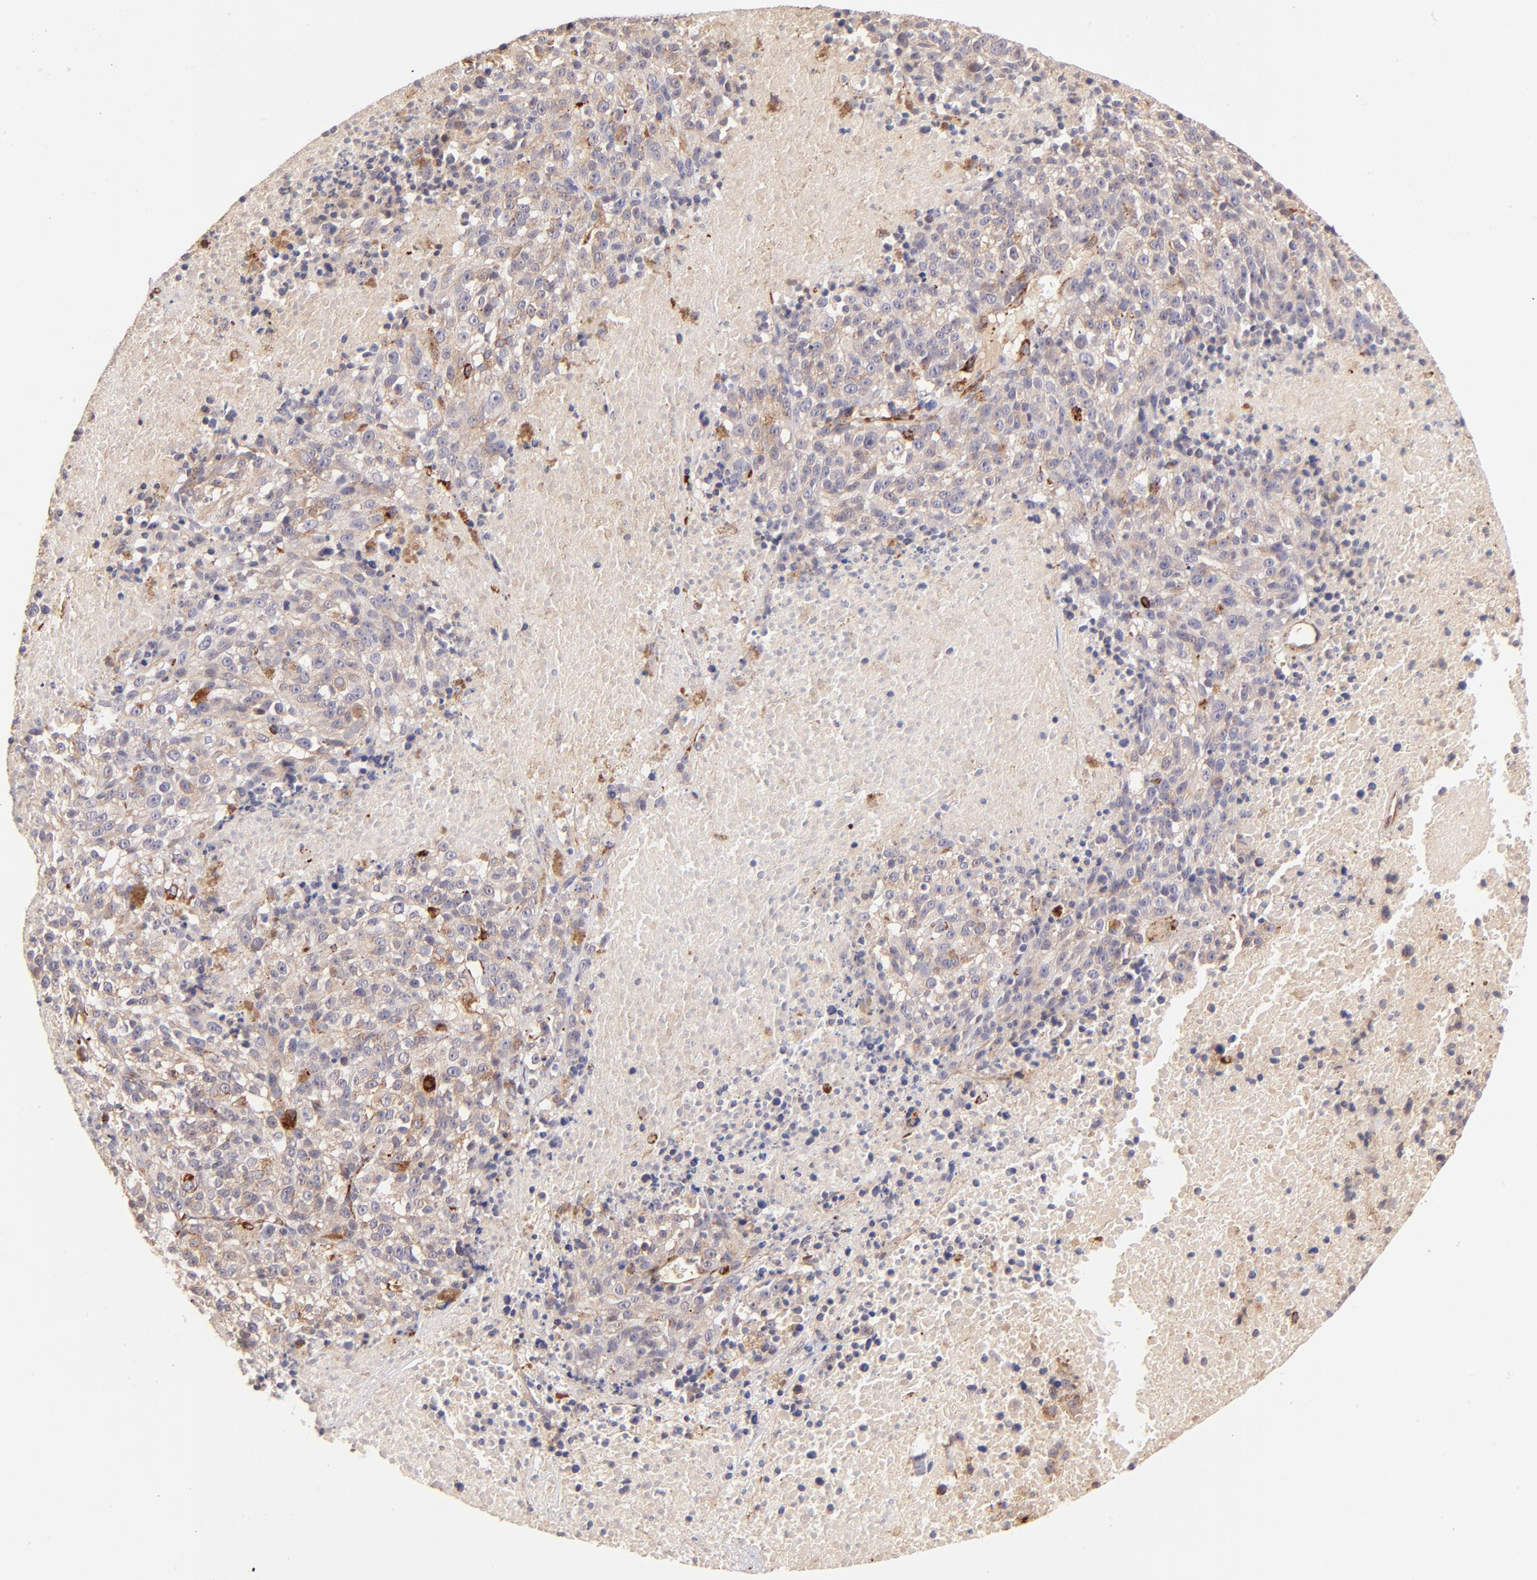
{"staining": {"intensity": "weak", "quantity": "<25%", "location": "cytoplasmic/membranous"}, "tissue": "melanoma", "cell_type": "Tumor cells", "image_type": "cancer", "snomed": [{"axis": "morphology", "description": "Malignant melanoma, Metastatic site"}, {"axis": "topography", "description": "Cerebral cortex"}], "caption": "Tumor cells show no significant staining in melanoma. The staining is performed using DAB brown chromogen with nuclei counter-stained in using hematoxylin.", "gene": "SPARC", "patient": {"sex": "female", "age": 52}}